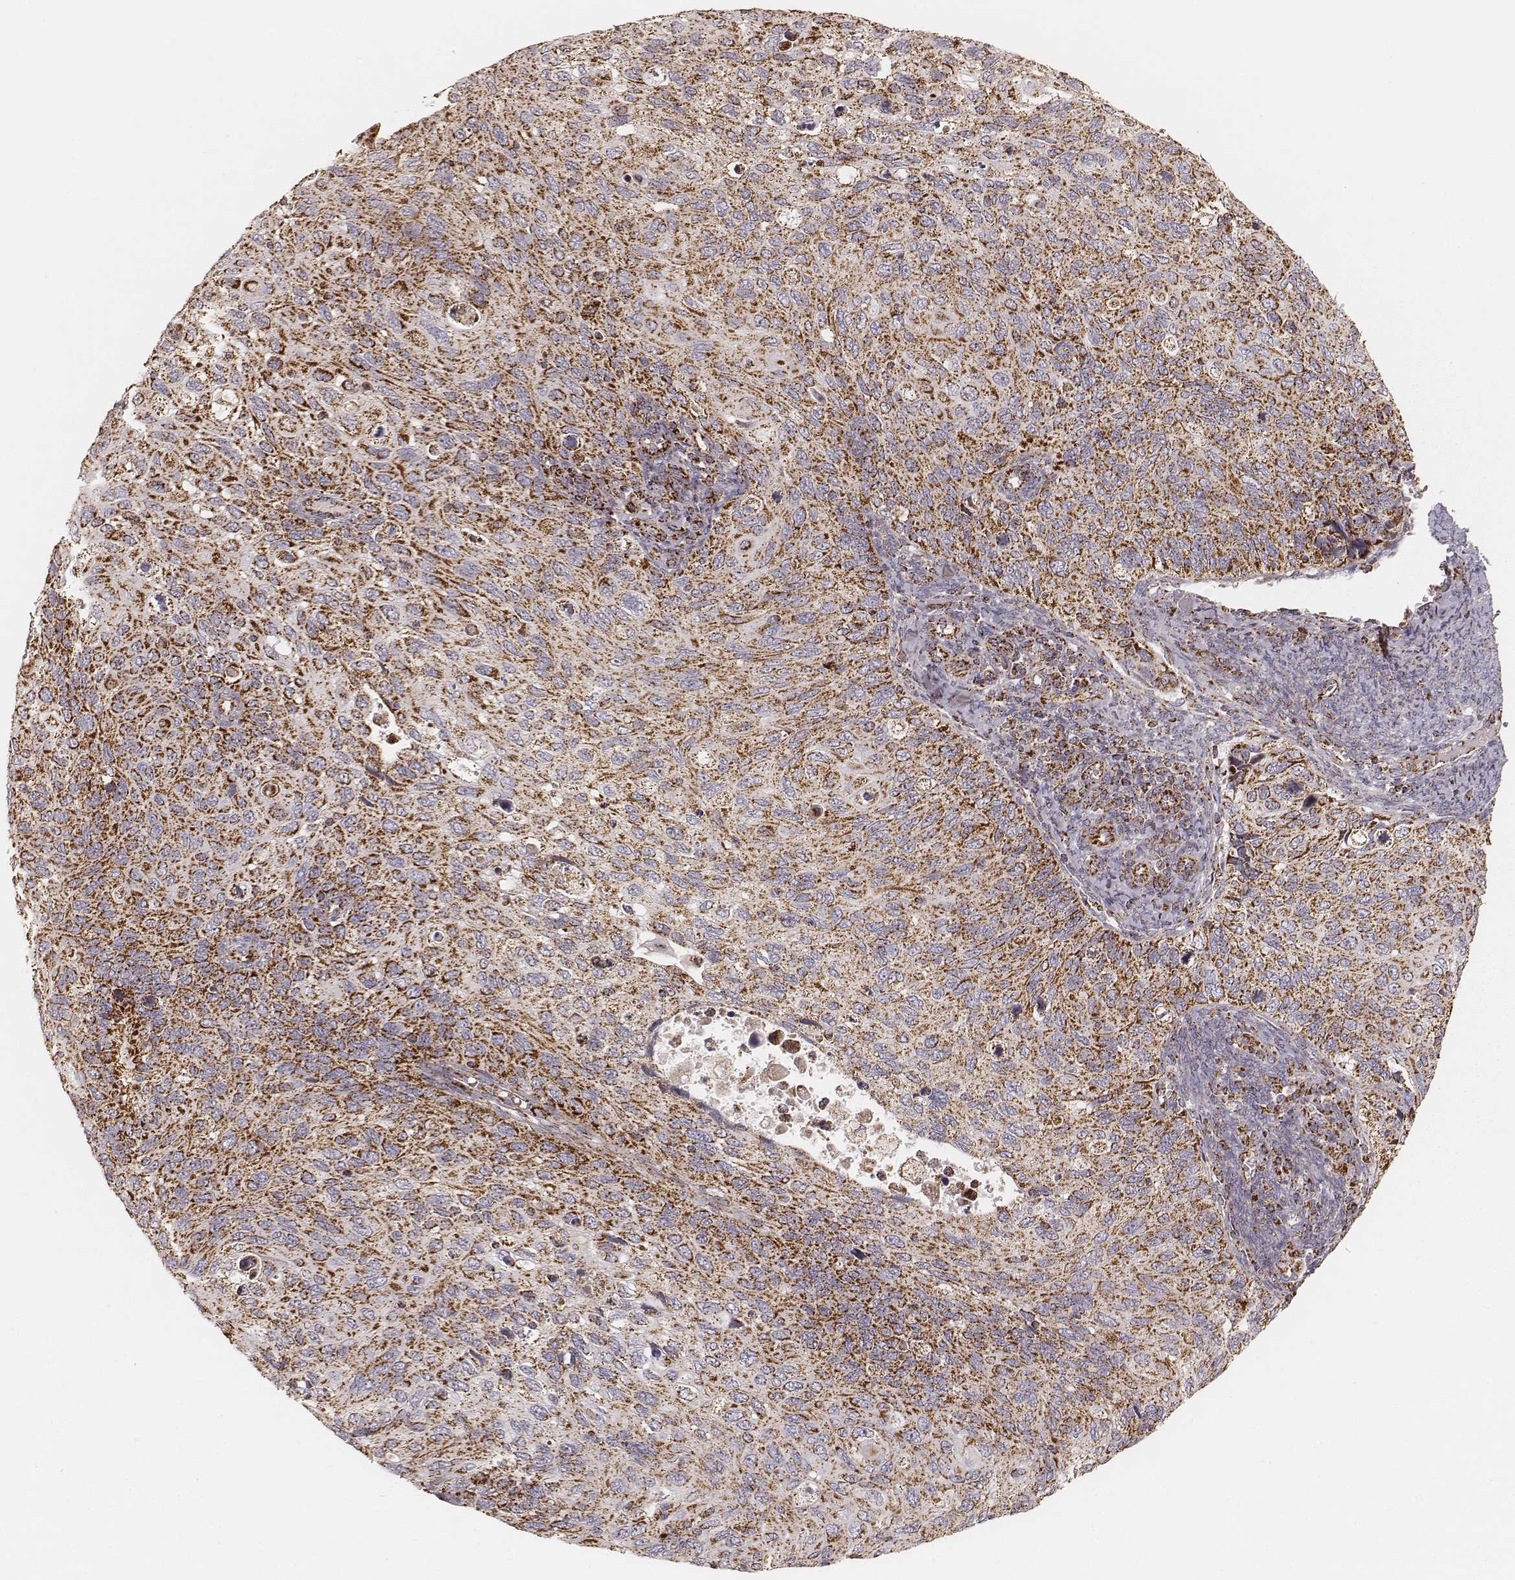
{"staining": {"intensity": "strong", "quantity": ">75%", "location": "cytoplasmic/membranous"}, "tissue": "cervical cancer", "cell_type": "Tumor cells", "image_type": "cancer", "snomed": [{"axis": "morphology", "description": "Squamous cell carcinoma, NOS"}, {"axis": "topography", "description": "Cervix"}], "caption": "DAB (3,3'-diaminobenzidine) immunohistochemical staining of human cervical cancer reveals strong cytoplasmic/membranous protein staining in approximately >75% of tumor cells. Using DAB (3,3'-diaminobenzidine) (brown) and hematoxylin (blue) stains, captured at high magnification using brightfield microscopy.", "gene": "CS", "patient": {"sex": "female", "age": 70}}